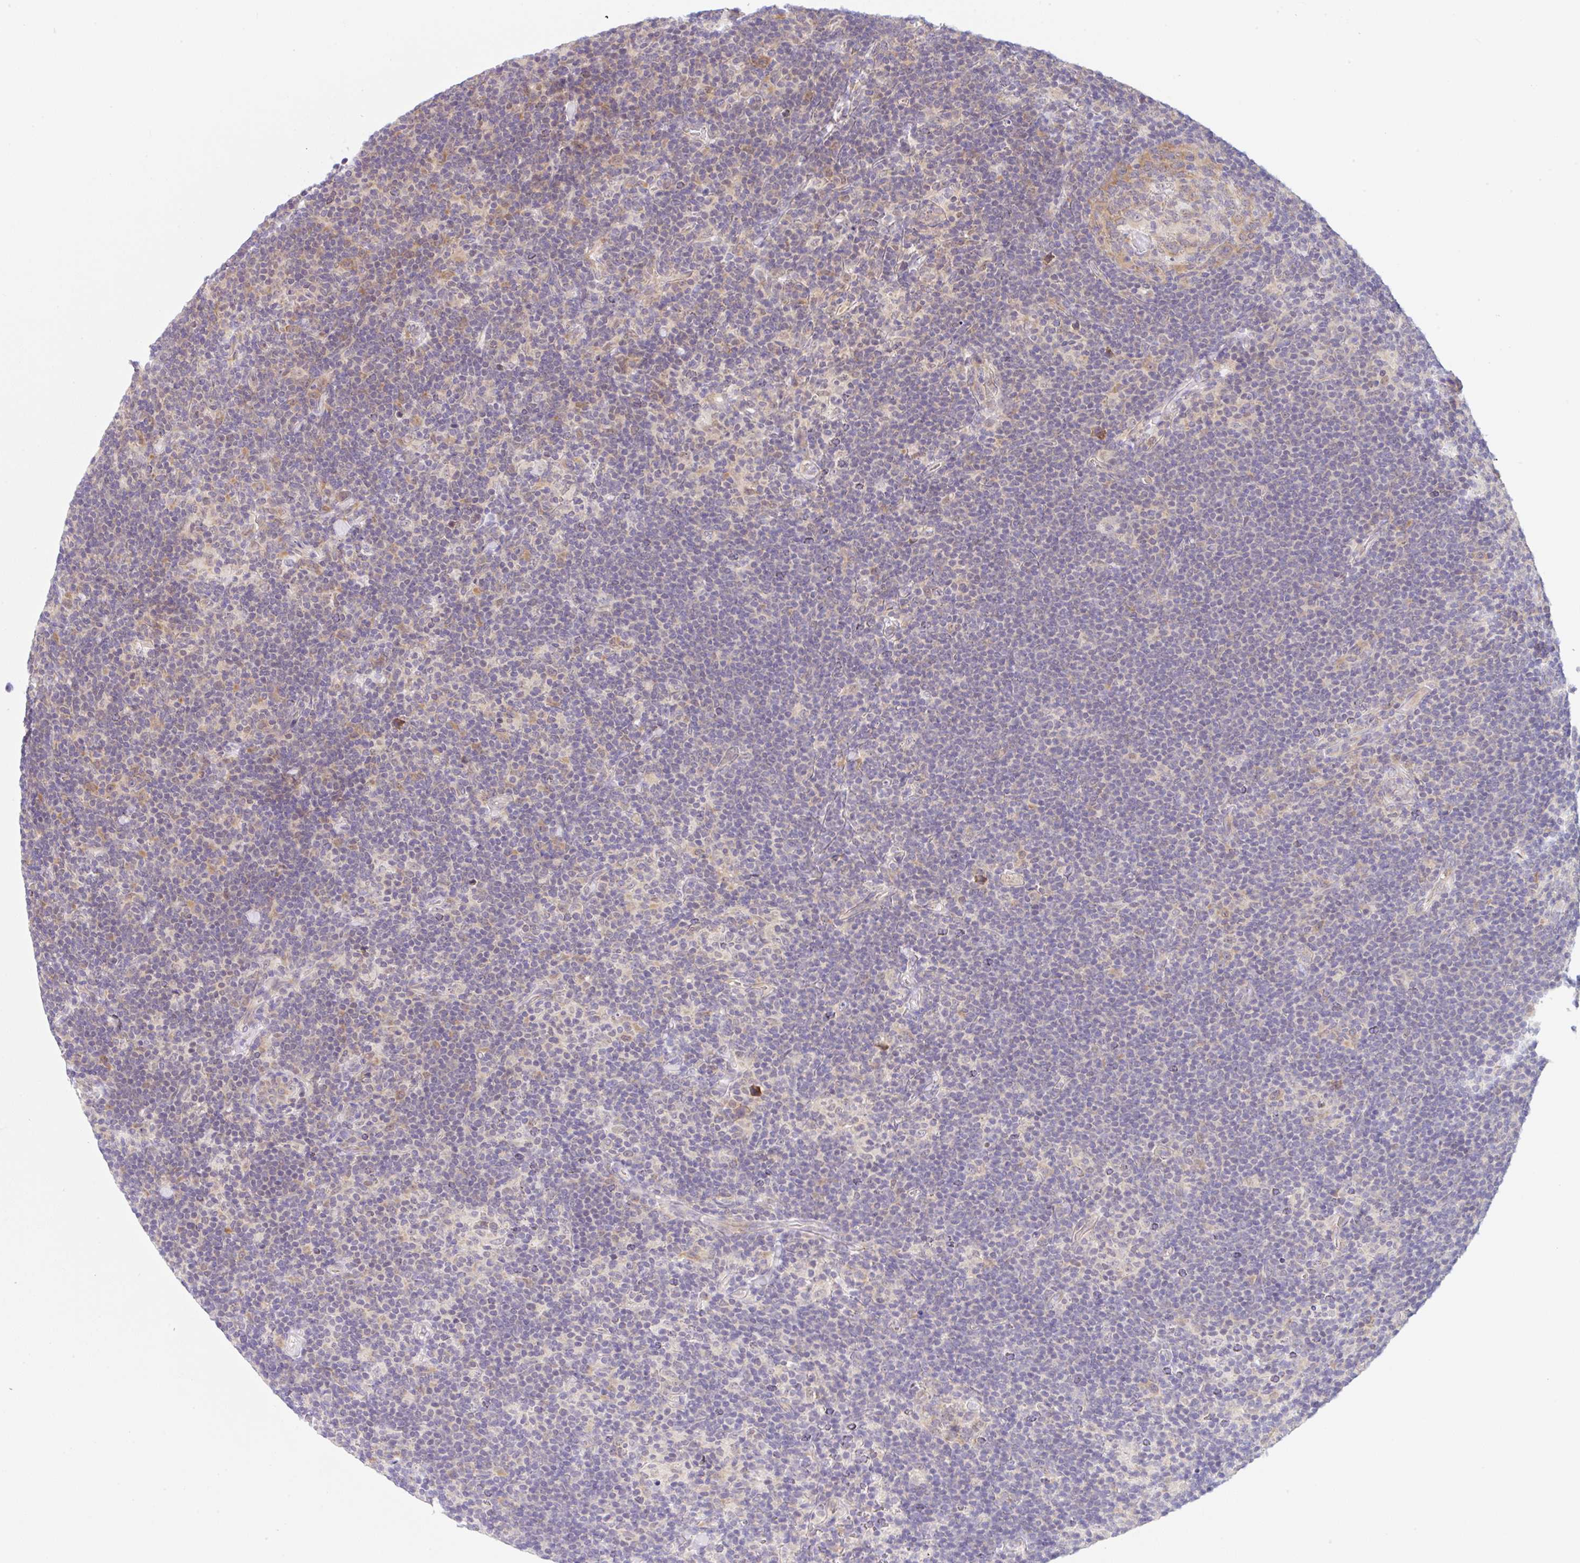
{"staining": {"intensity": "negative", "quantity": "none", "location": "none"}, "tissue": "lymphoma", "cell_type": "Tumor cells", "image_type": "cancer", "snomed": [{"axis": "morphology", "description": "Hodgkin's disease, NOS"}, {"axis": "topography", "description": "Lymph node"}], "caption": "Lymphoma was stained to show a protein in brown. There is no significant expression in tumor cells. (DAB IHC, high magnification).", "gene": "TBPL2", "patient": {"sex": "female", "age": 57}}